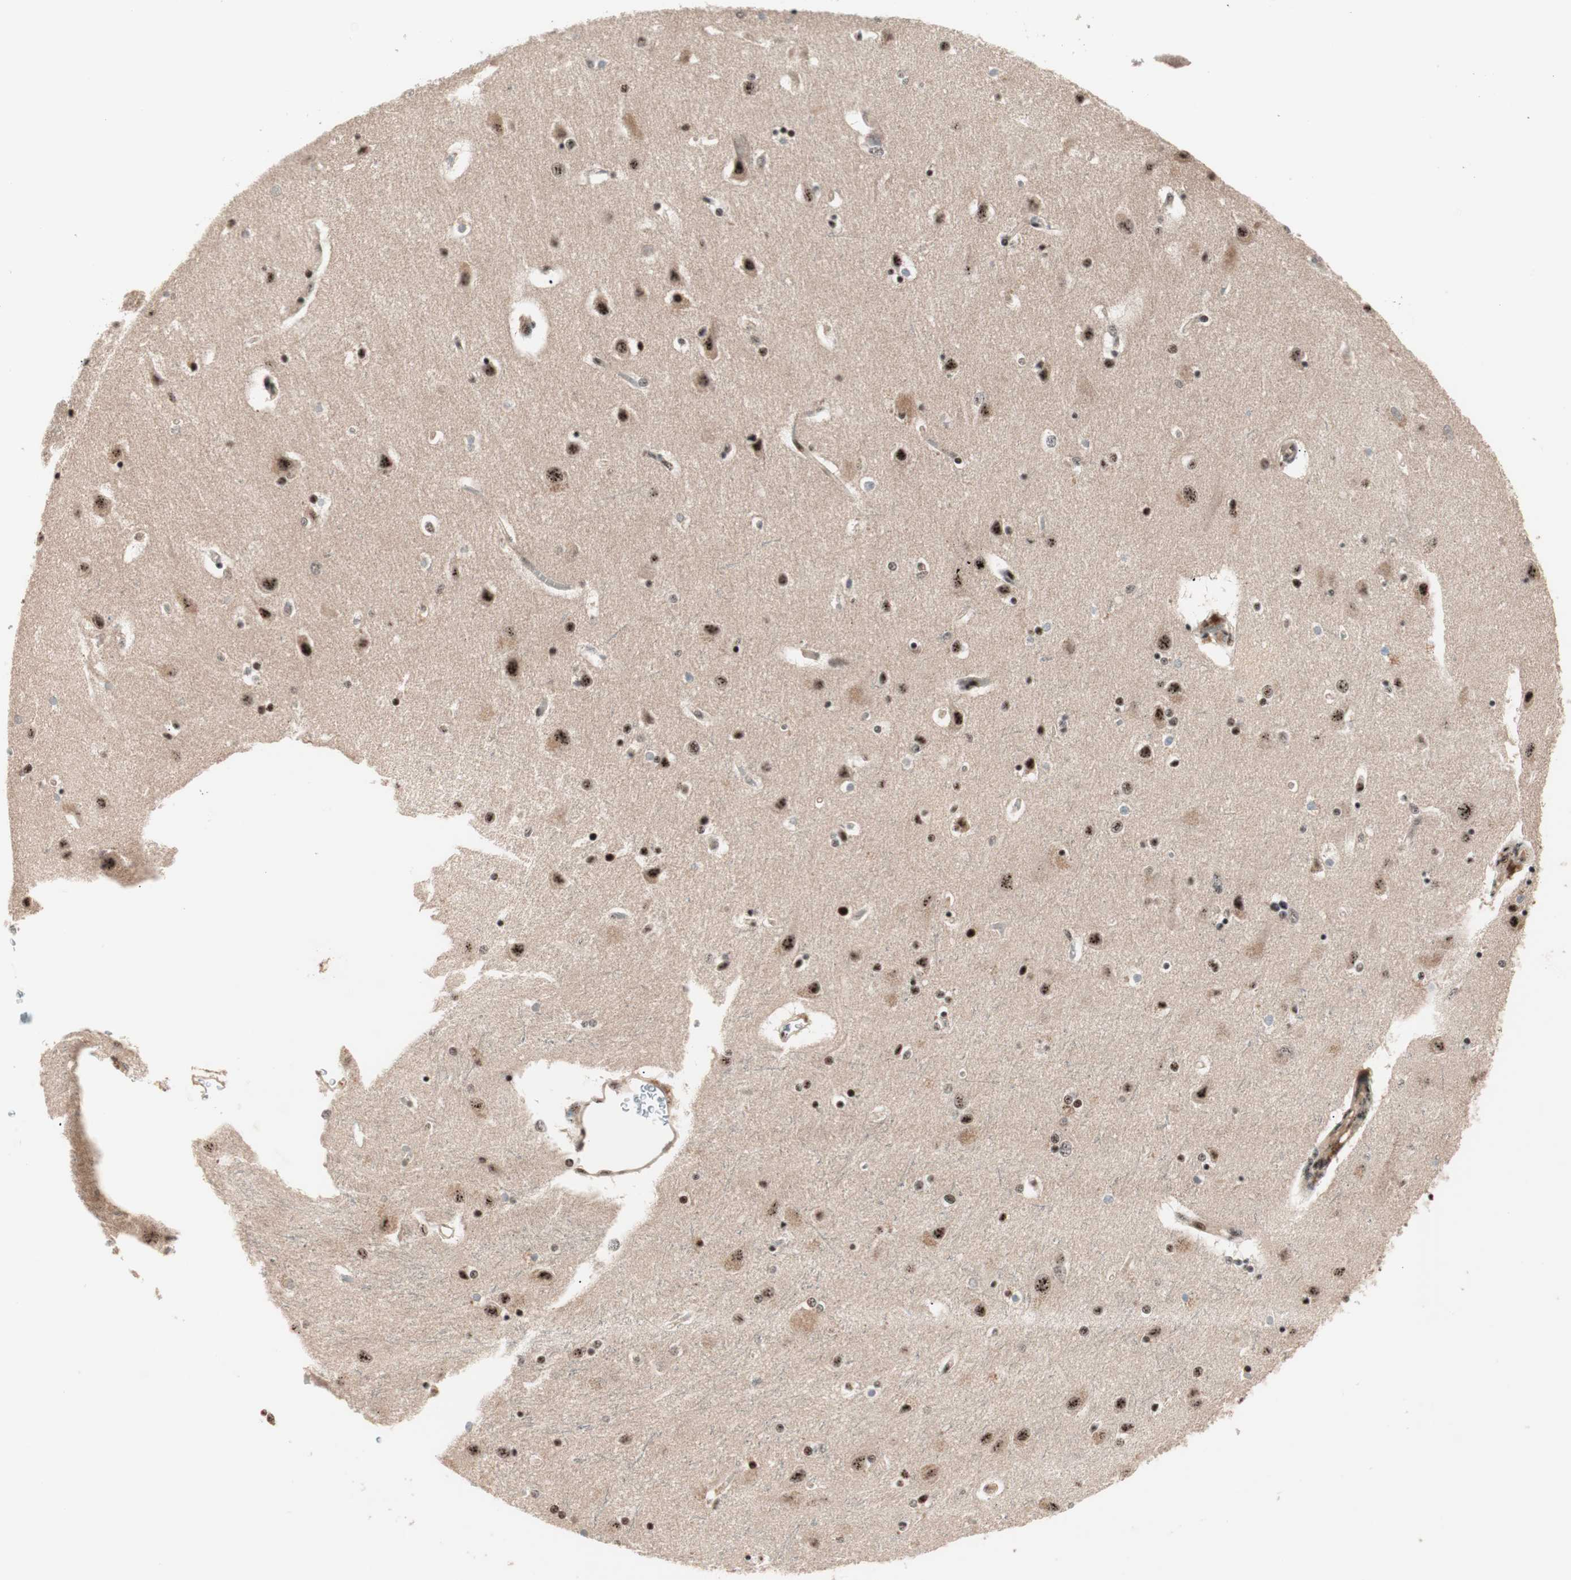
{"staining": {"intensity": "strong", "quantity": ">75%", "location": "nuclear"}, "tissue": "caudate", "cell_type": "Glial cells", "image_type": "normal", "snomed": [{"axis": "morphology", "description": "Normal tissue, NOS"}, {"axis": "topography", "description": "Lateral ventricle wall"}], "caption": "Immunohistochemical staining of normal human caudate reveals >75% levels of strong nuclear protein expression in approximately >75% of glial cells. Using DAB (brown) and hematoxylin (blue) stains, captured at high magnification using brightfield microscopy.", "gene": "NR5A2", "patient": {"sex": "female", "age": 54}}